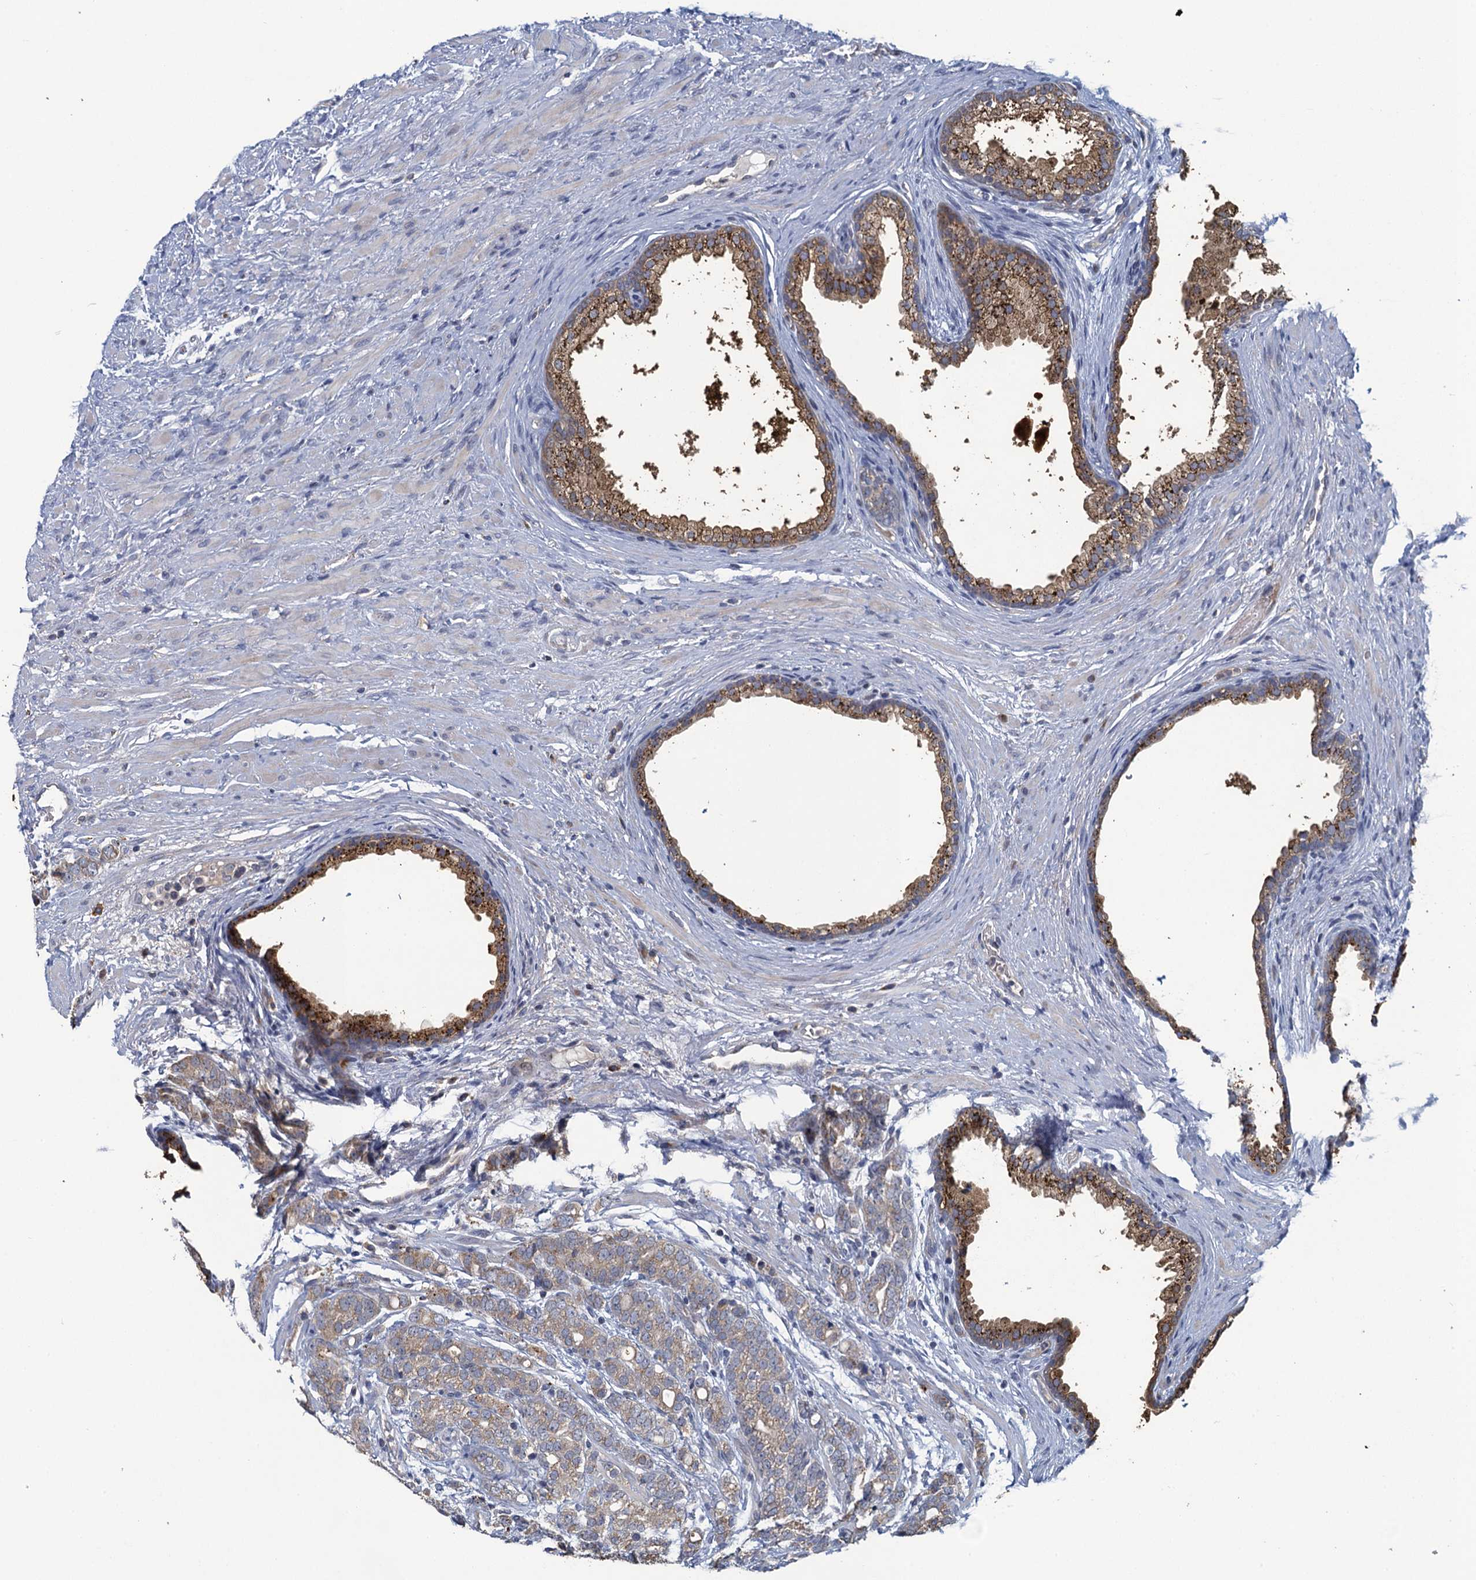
{"staining": {"intensity": "moderate", "quantity": ">75%", "location": "cytoplasmic/membranous"}, "tissue": "prostate cancer", "cell_type": "Tumor cells", "image_type": "cancer", "snomed": [{"axis": "morphology", "description": "Adenocarcinoma, High grade"}, {"axis": "topography", "description": "Prostate"}], "caption": "The photomicrograph shows staining of prostate cancer, revealing moderate cytoplasmic/membranous protein staining (brown color) within tumor cells.", "gene": "KBTBD8", "patient": {"sex": "male", "age": 57}}